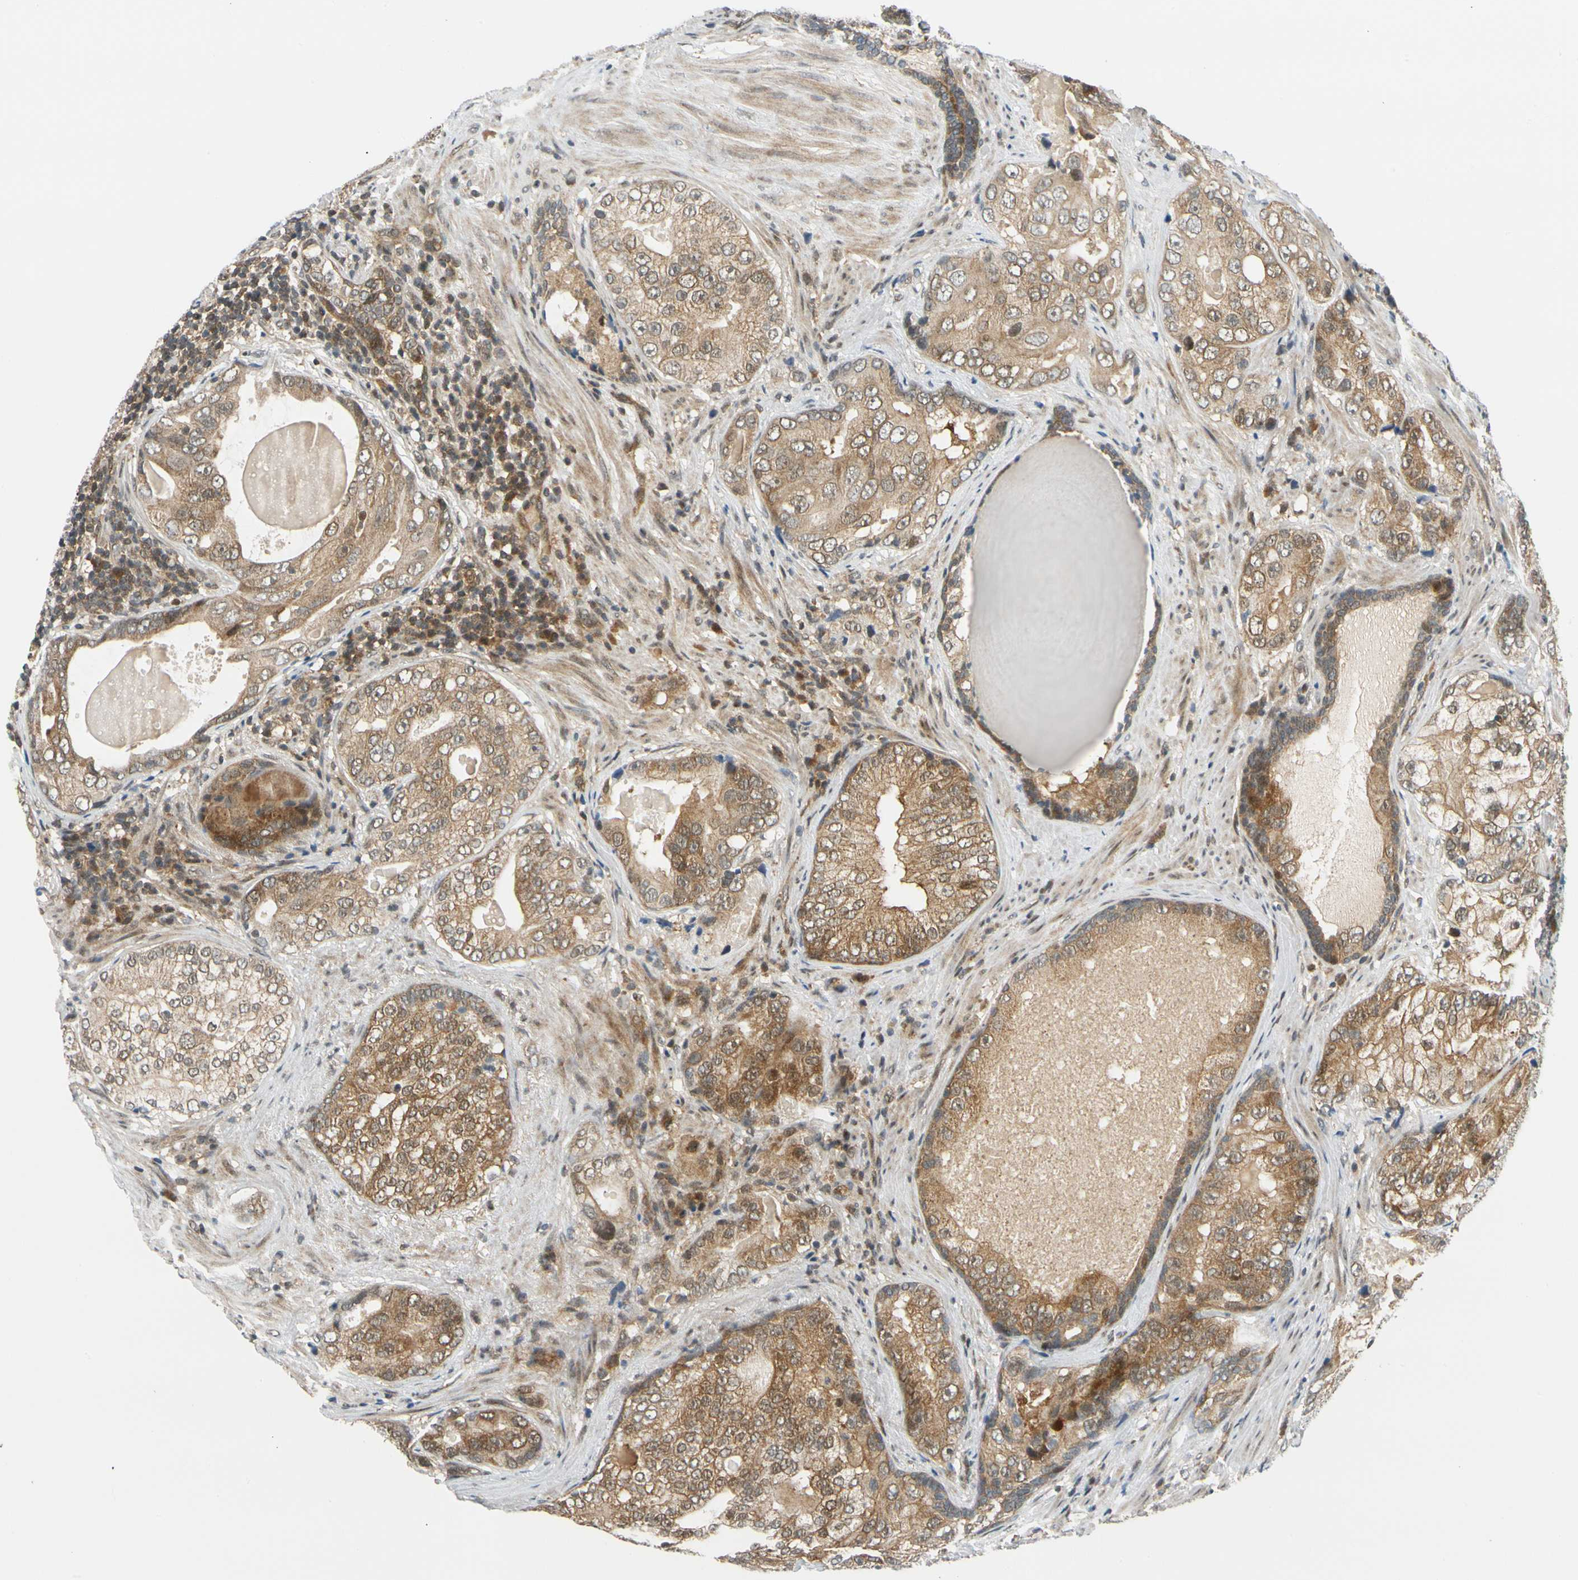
{"staining": {"intensity": "moderate", "quantity": ">75%", "location": "cytoplasmic/membranous,nuclear"}, "tissue": "prostate cancer", "cell_type": "Tumor cells", "image_type": "cancer", "snomed": [{"axis": "morphology", "description": "Adenocarcinoma, High grade"}, {"axis": "topography", "description": "Prostate"}], "caption": "Moderate cytoplasmic/membranous and nuclear protein staining is seen in approximately >75% of tumor cells in adenocarcinoma (high-grade) (prostate). The protein is shown in brown color, while the nuclei are stained blue.", "gene": "MAPK9", "patient": {"sex": "male", "age": 66}}